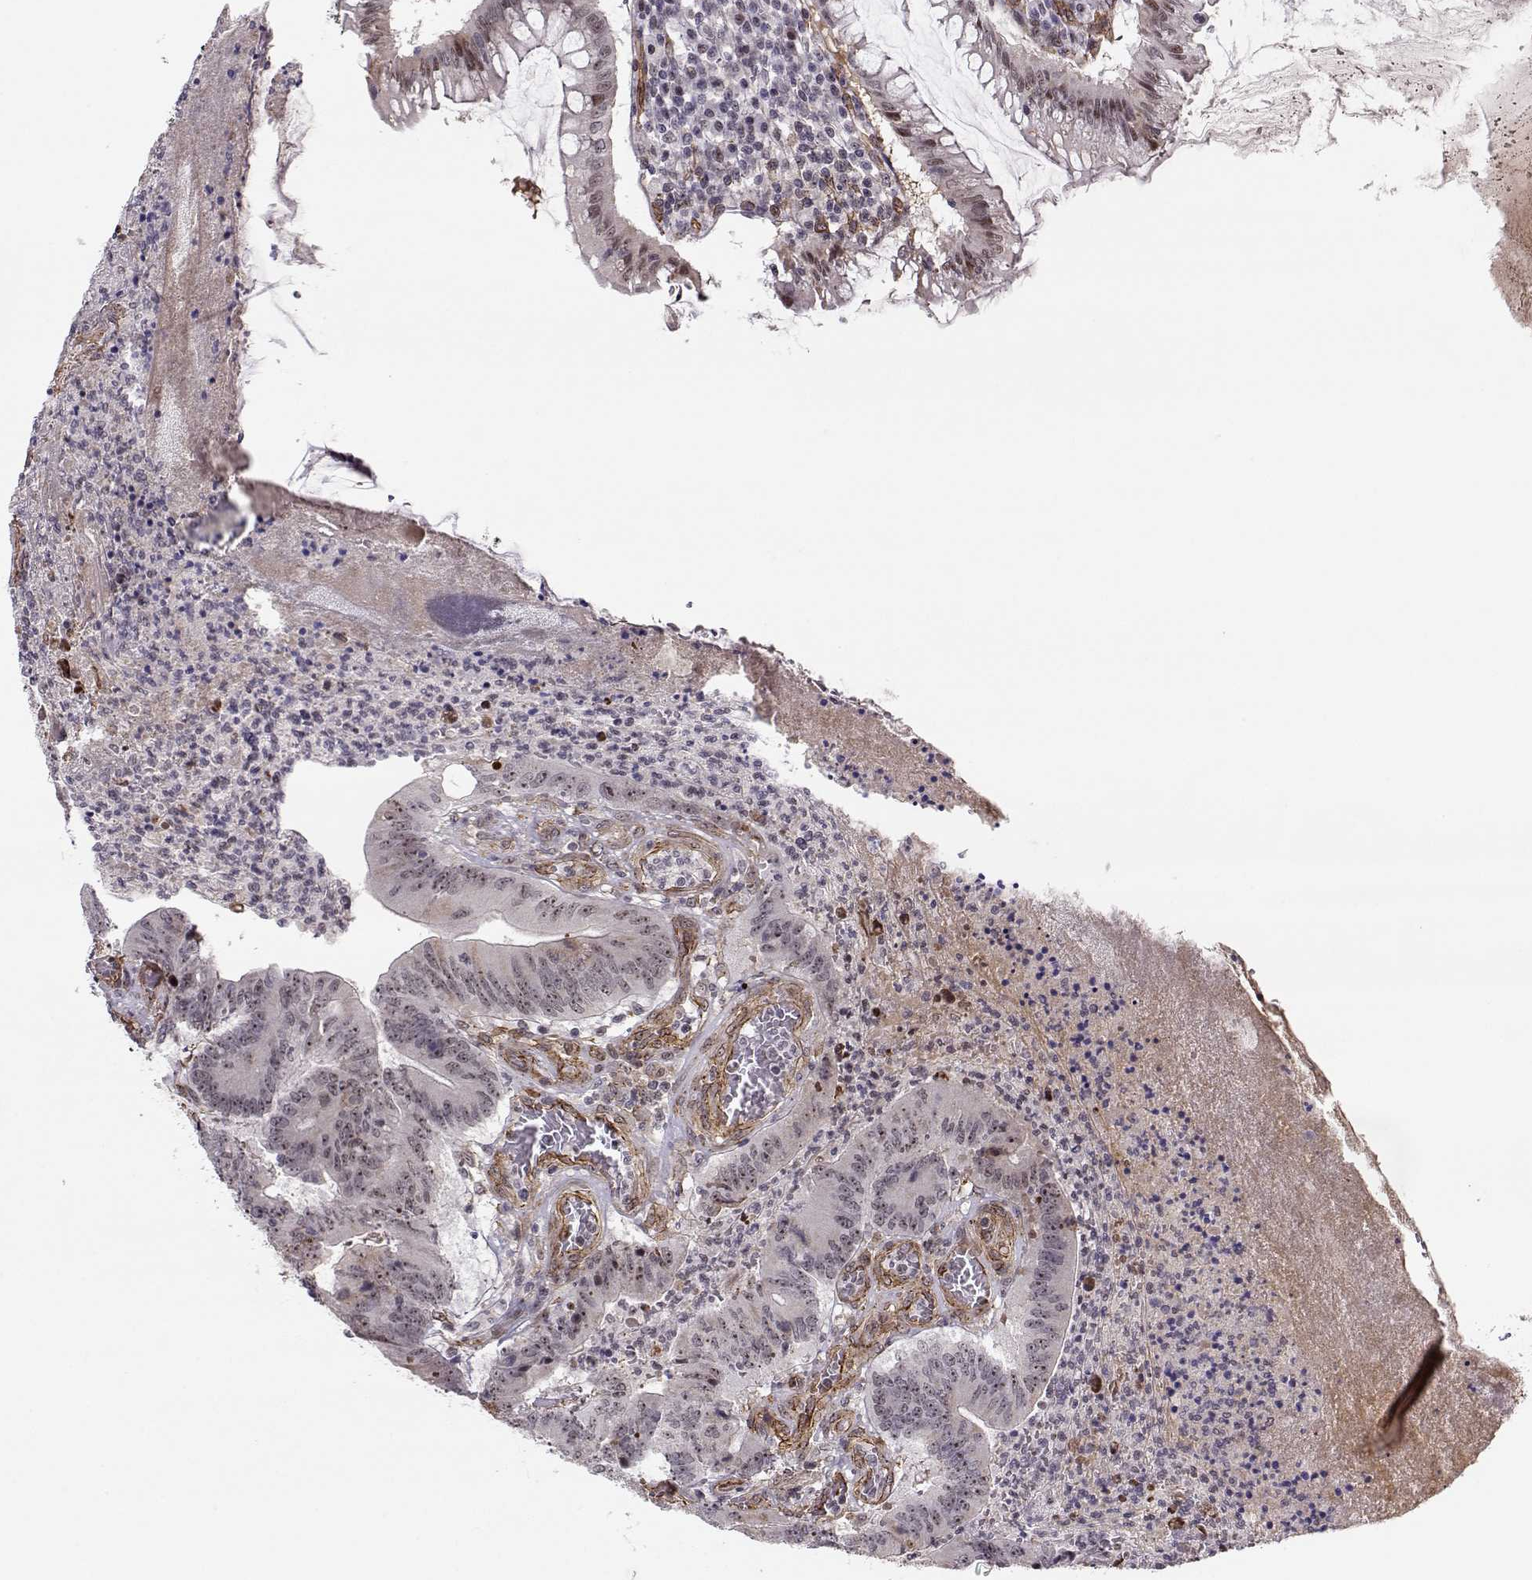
{"staining": {"intensity": "weak", "quantity": ">75%", "location": "nuclear"}, "tissue": "colorectal cancer", "cell_type": "Tumor cells", "image_type": "cancer", "snomed": [{"axis": "morphology", "description": "Adenocarcinoma, NOS"}, {"axis": "topography", "description": "Colon"}], "caption": "Tumor cells demonstrate low levels of weak nuclear expression in about >75% of cells in colorectal cancer.", "gene": "CIR1", "patient": {"sex": "female", "age": 70}}